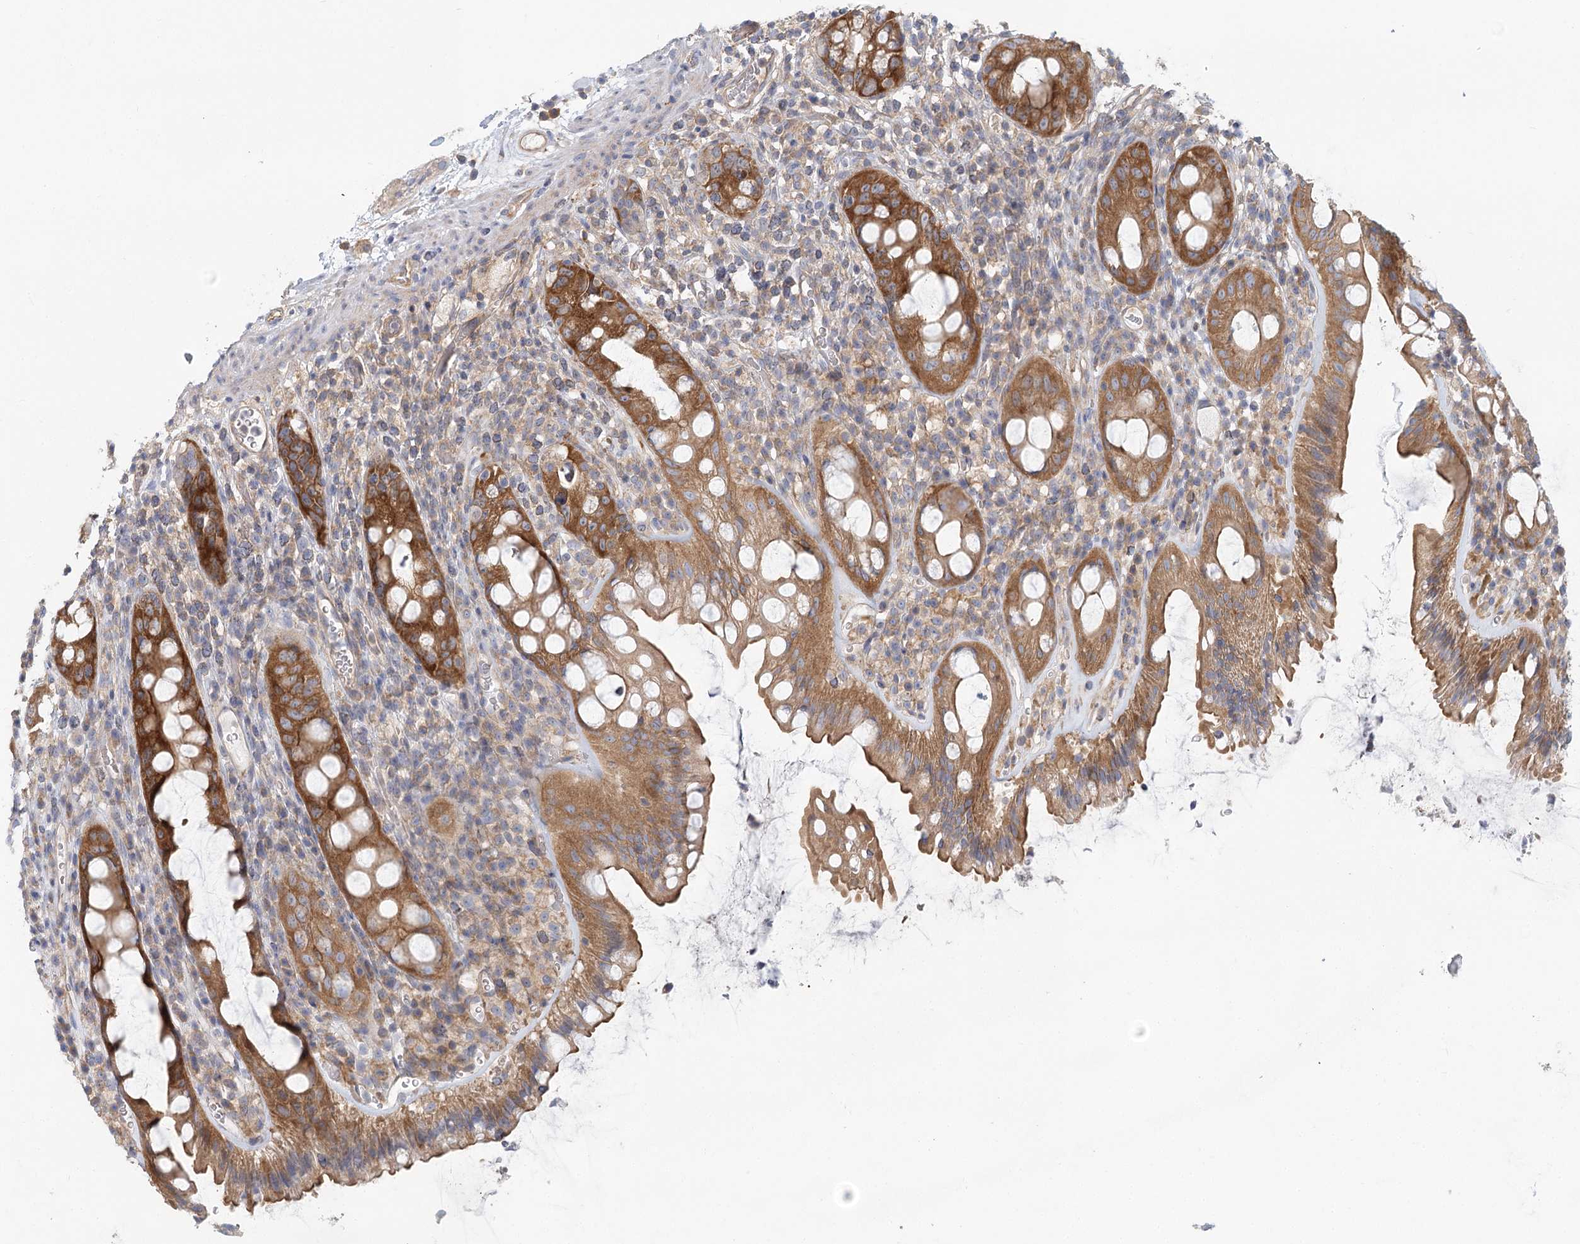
{"staining": {"intensity": "strong", "quantity": ">75%", "location": "cytoplasmic/membranous"}, "tissue": "rectum", "cell_type": "Glandular cells", "image_type": "normal", "snomed": [{"axis": "morphology", "description": "Normal tissue, NOS"}, {"axis": "topography", "description": "Rectum"}], "caption": "Immunohistochemistry (IHC) of unremarkable human rectum shows high levels of strong cytoplasmic/membranous staining in approximately >75% of glandular cells.", "gene": "UMPS", "patient": {"sex": "female", "age": 57}}